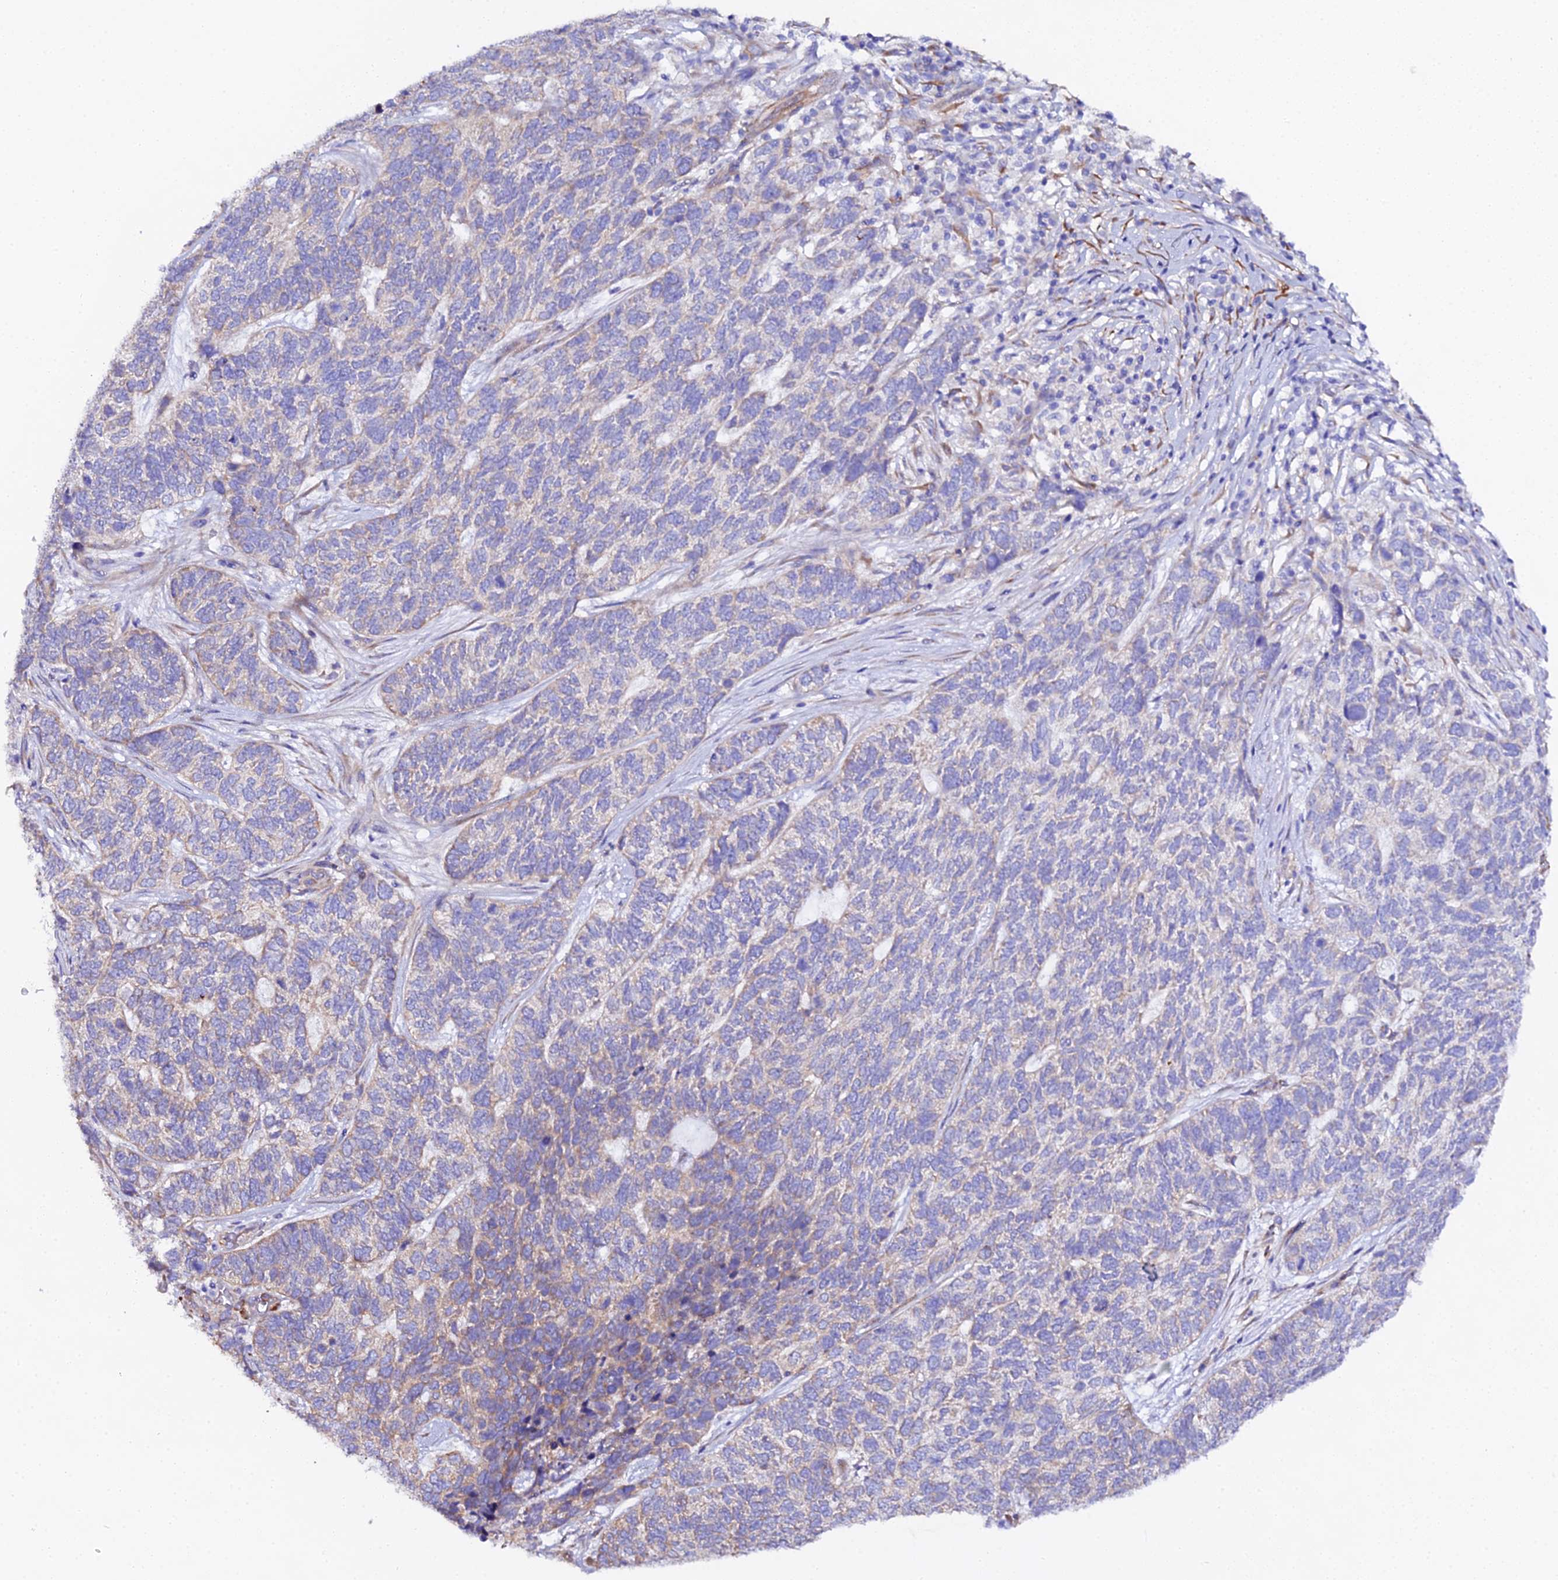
{"staining": {"intensity": "weak", "quantity": "25%-75%", "location": "cytoplasmic/membranous"}, "tissue": "skin cancer", "cell_type": "Tumor cells", "image_type": "cancer", "snomed": [{"axis": "morphology", "description": "Basal cell carcinoma"}, {"axis": "topography", "description": "Skin"}], "caption": "Human skin basal cell carcinoma stained with a protein marker displays weak staining in tumor cells.", "gene": "CFAP45", "patient": {"sex": "female", "age": 65}}